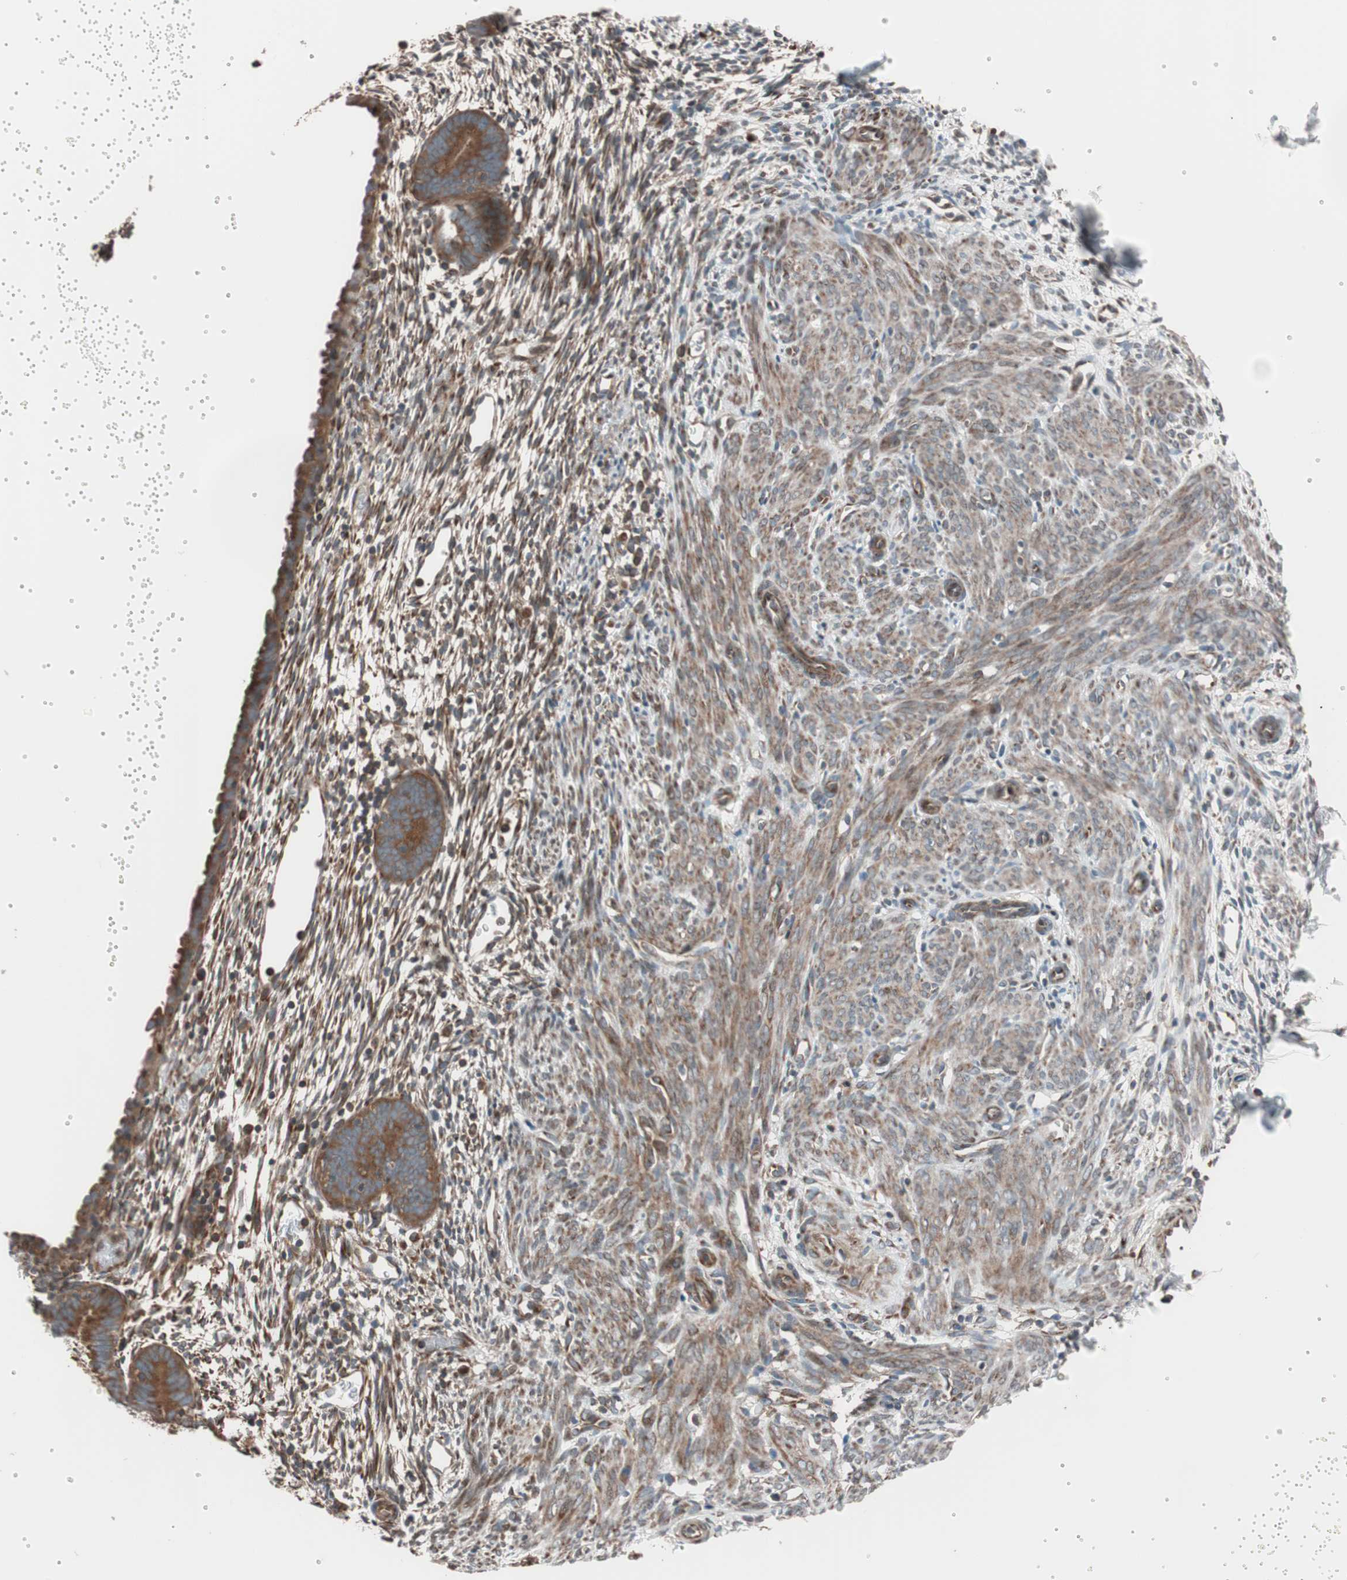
{"staining": {"intensity": "strong", "quantity": ">75%", "location": "cytoplasmic/membranous"}, "tissue": "endometrium", "cell_type": "Cells in endometrial stroma", "image_type": "normal", "snomed": [{"axis": "morphology", "description": "Normal tissue, NOS"}, {"axis": "morphology", "description": "Atrophy, NOS"}, {"axis": "topography", "description": "Uterus"}, {"axis": "topography", "description": "Endometrium"}], "caption": "High-magnification brightfield microscopy of benign endometrium stained with DAB (3,3'-diaminobenzidine) (brown) and counterstained with hematoxylin (blue). cells in endometrial stroma exhibit strong cytoplasmic/membranous staining is present in about>75% of cells. (DAB (3,3'-diaminobenzidine) = brown stain, brightfield microscopy at high magnification).", "gene": "SEC31A", "patient": {"sex": "female", "age": 68}}